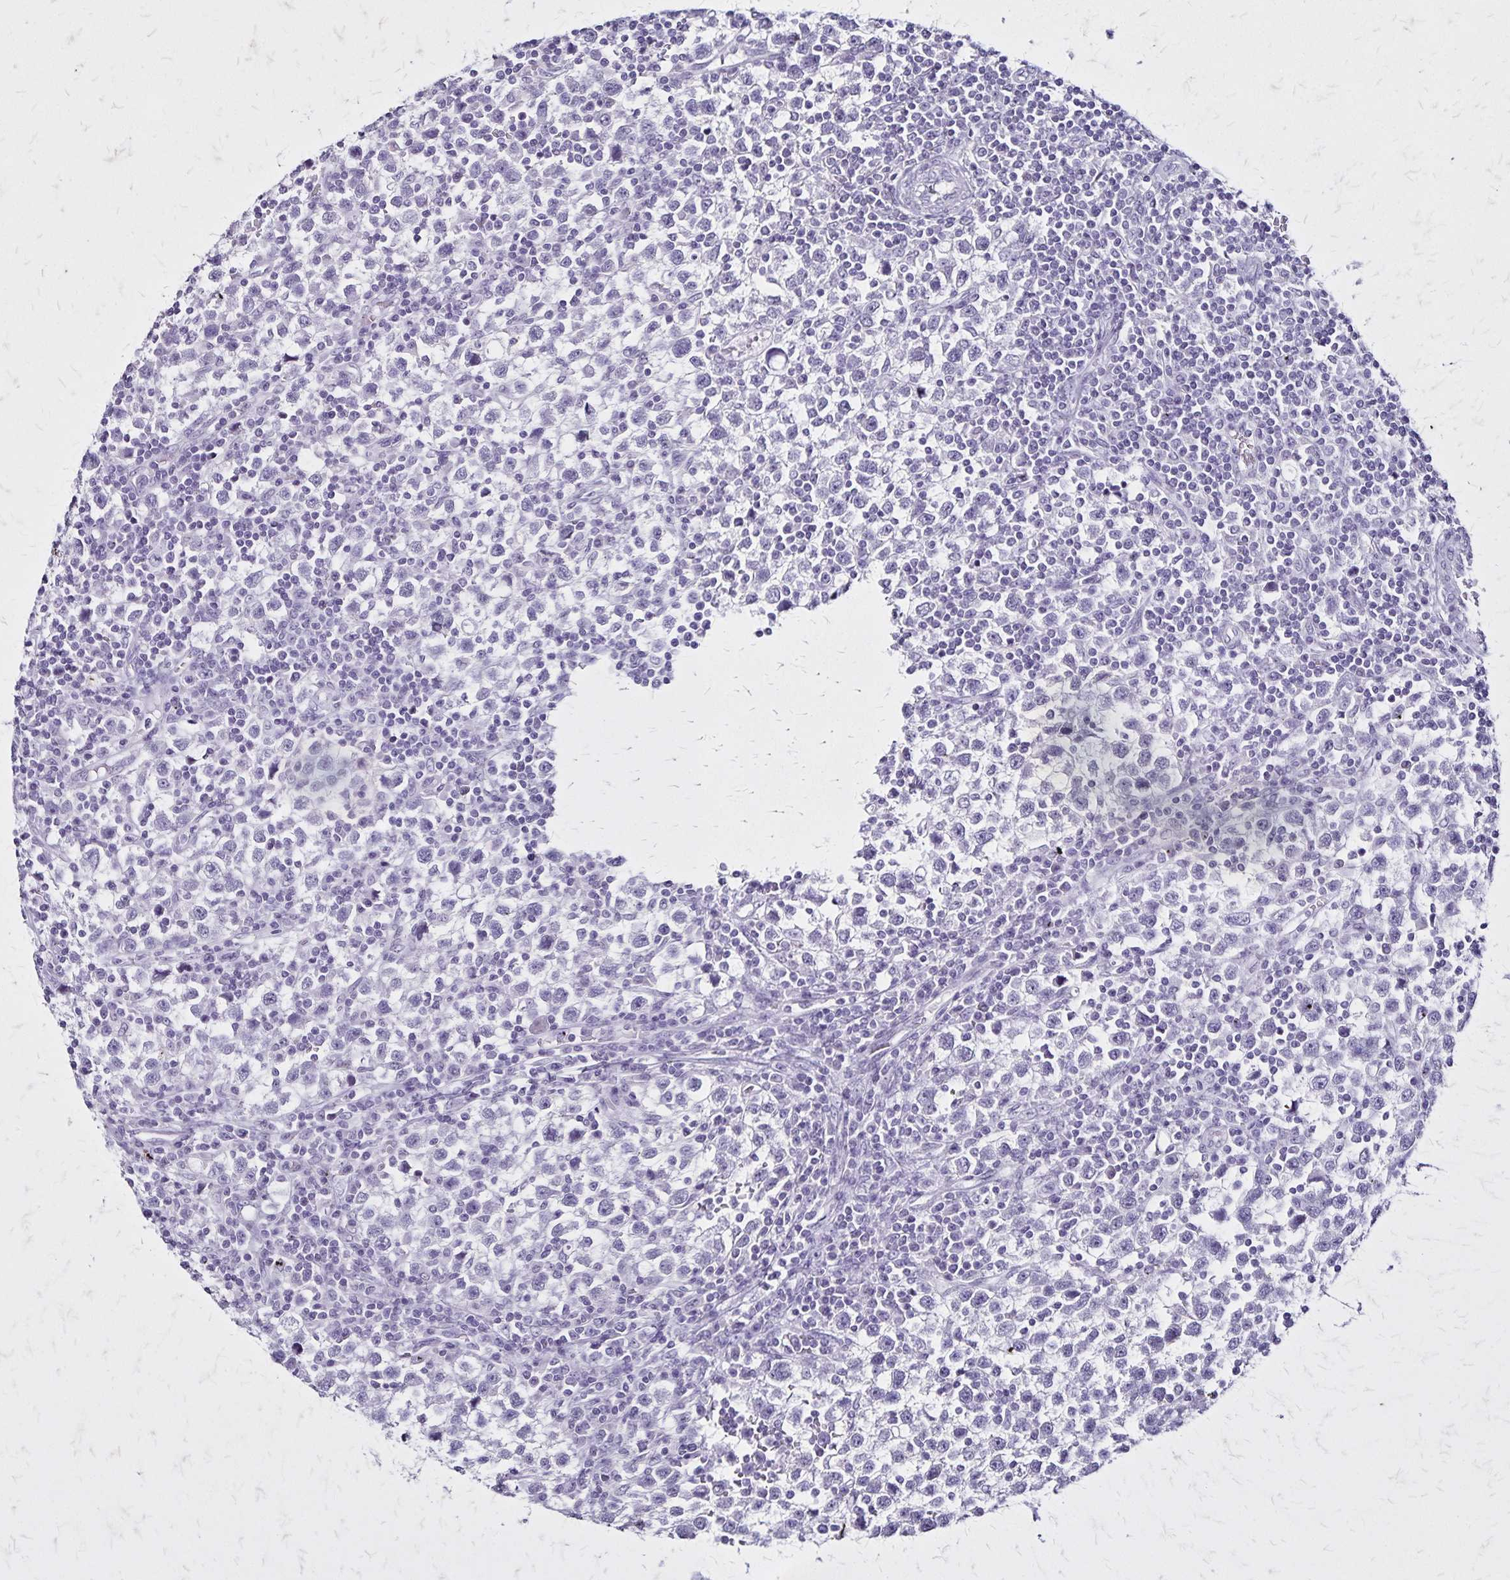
{"staining": {"intensity": "negative", "quantity": "none", "location": "none"}, "tissue": "testis cancer", "cell_type": "Tumor cells", "image_type": "cancer", "snomed": [{"axis": "morphology", "description": "Seminoma, NOS"}, {"axis": "topography", "description": "Testis"}], "caption": "Immunohistochemistry (IHC) of human testis cancer reveals no positivity in tumor cells. The staining was performed using DAB (3,3'-diaminobenzidine) to visualize the protein expression in brown, while the nuclei were stained in blue with hematoxylin (Magnification: 20x).", "gene": "KRT2", "patient": {"sex": "male", "age": 34}}